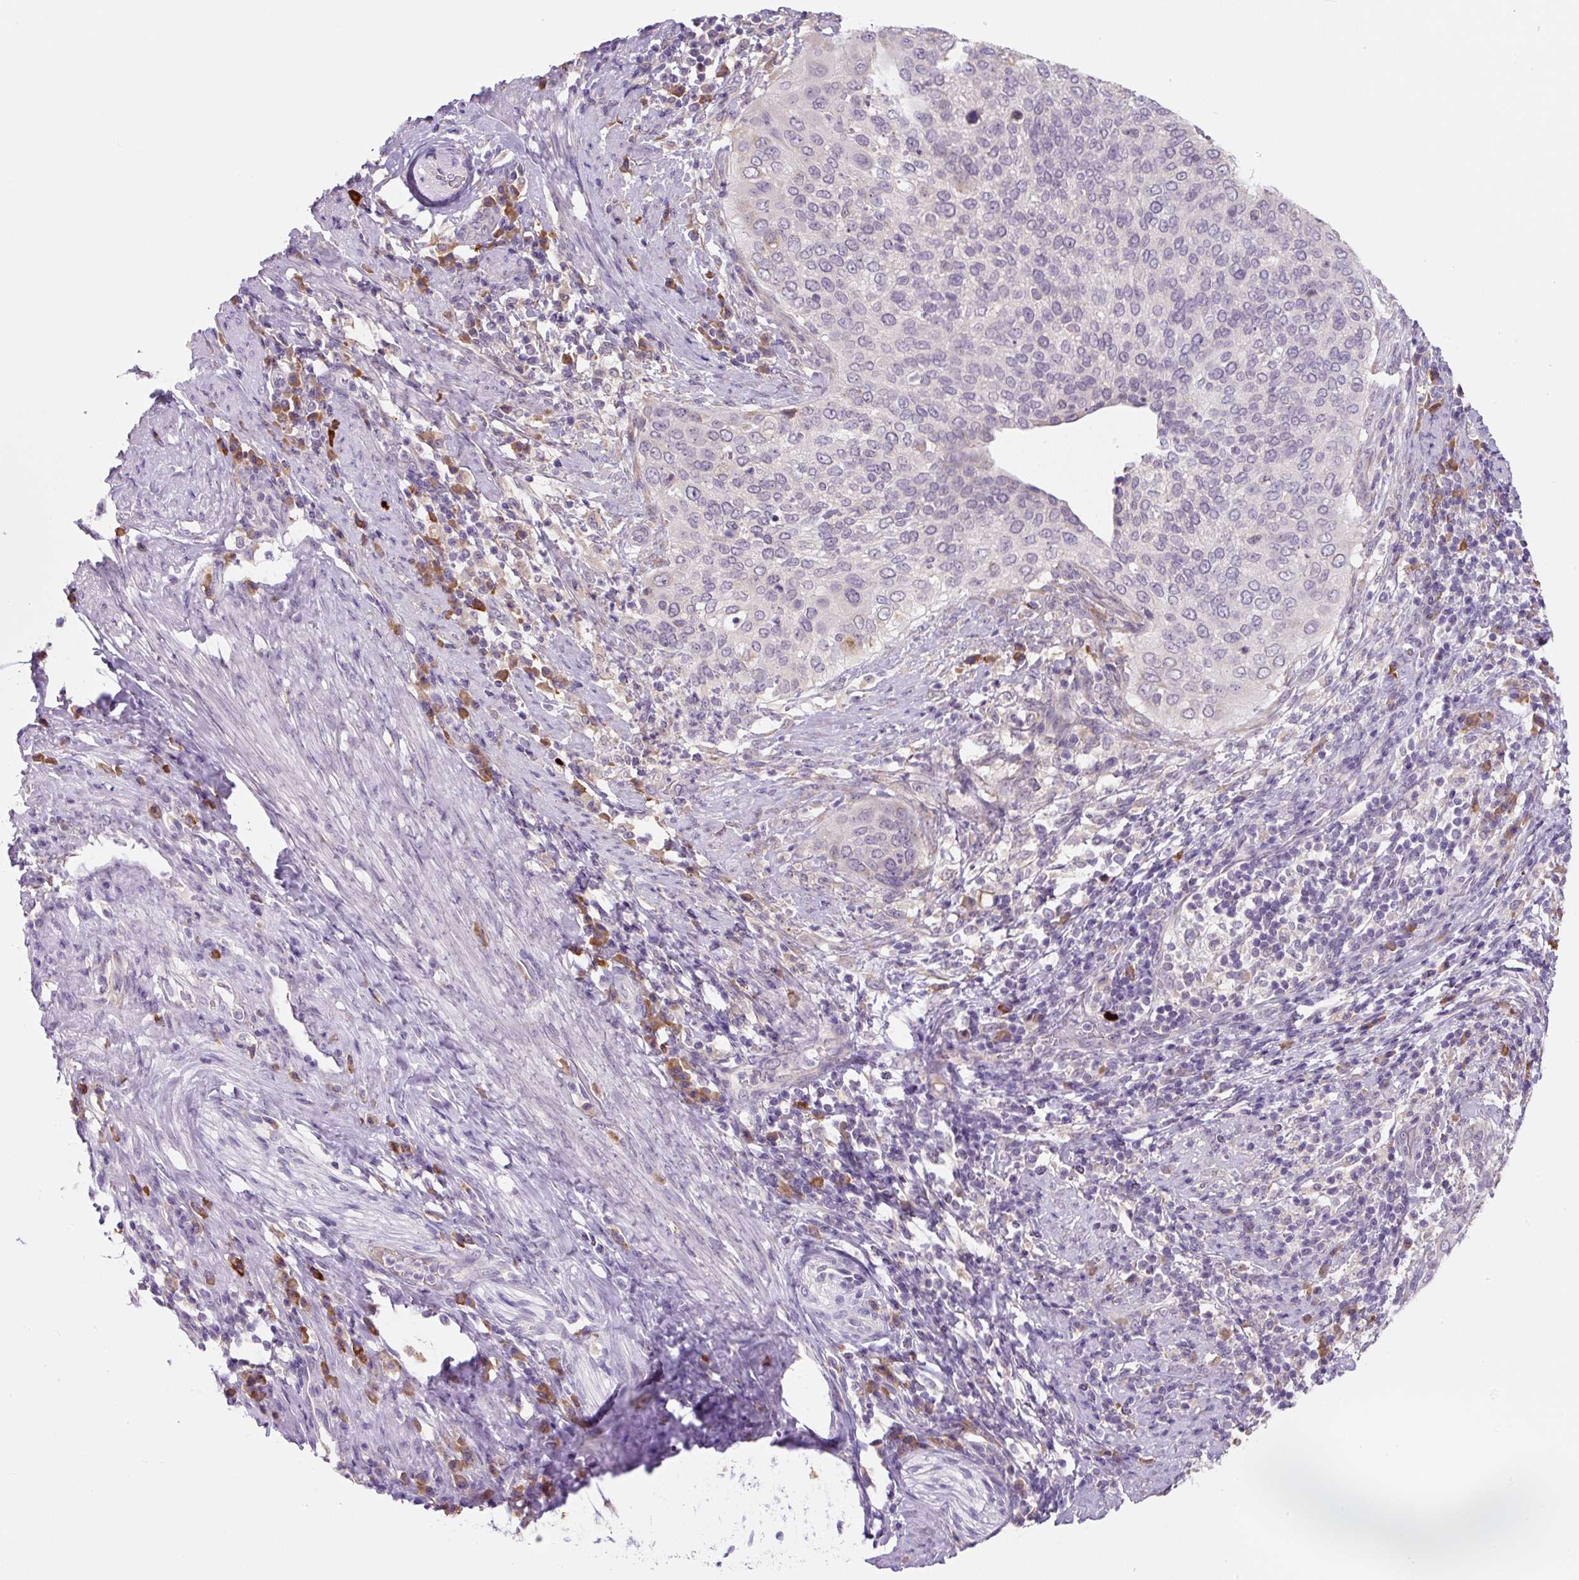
{"staining": {"intensity": "negative", "quantity": "none", "location": "none"}, "tissue": "cervical cancer", "cell_type": "Tumor cells", "image_type": "cancer", "snomed": [{"axis": "morphology", "description": "Squamous cell carcinoma, NOS"}, {"axis": "topography", "description": "Cervix"}], "caption": "DAB immunohistochemical staining of human cervical cancer reveals no significant expression in tumor cells. (DAB (3,3'-diaminobenzidine) immunohistochemistry (IHC) with hematoxylin counter stain).", "gene": "FZD5", "patient": {"sex": "female", "age": 38}}